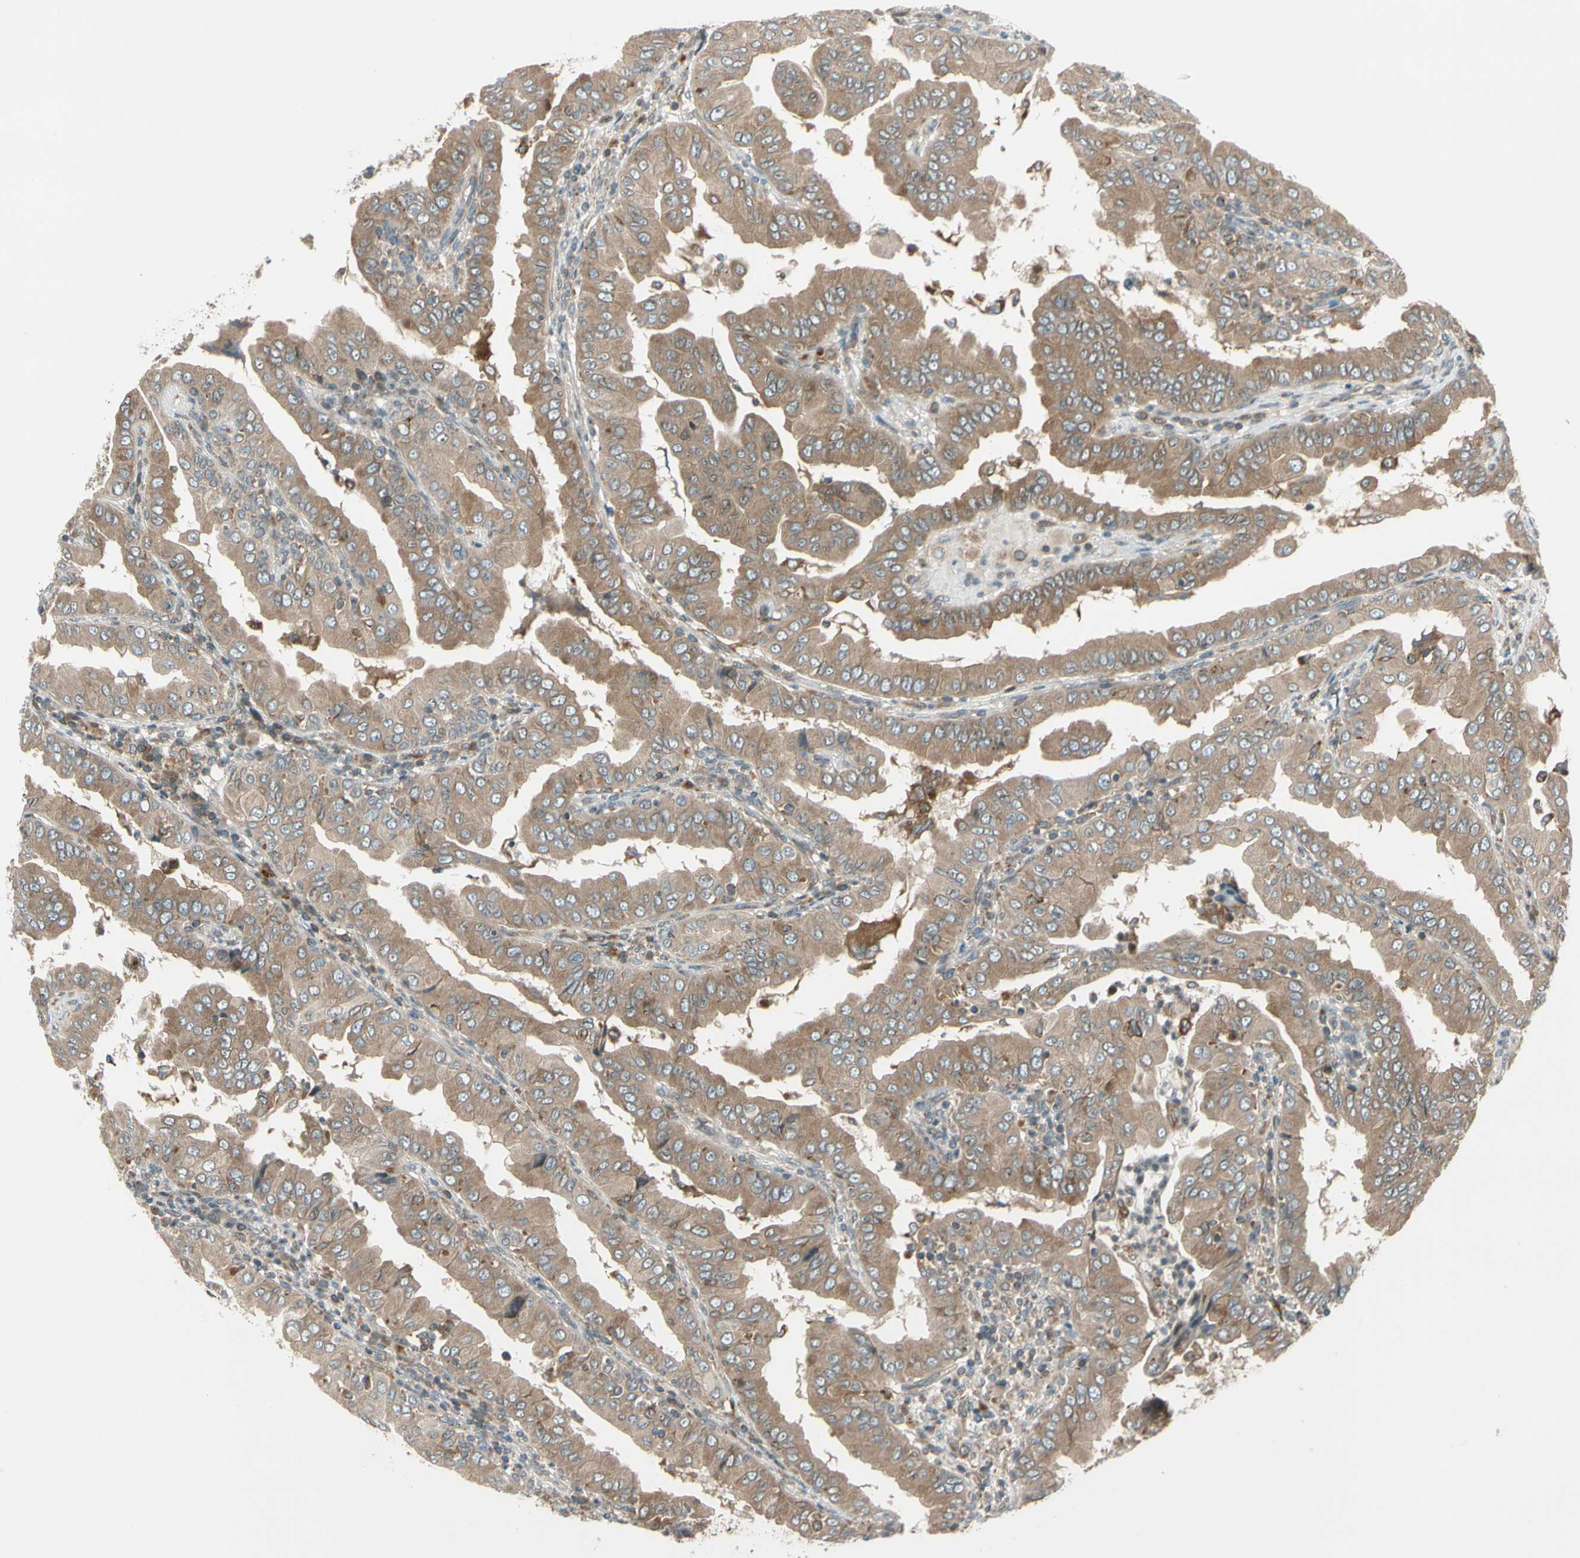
{"staining": {"intensity": "moderate", "quantity": ">75%", "location": "cytoplasmic/membranous"}, "tissue": "thyroid cancer", "cell_type": "Tumor cells", "image_type": "cancer", "snomed": [{"axis": "morphology", "description": "Papillary adenocarcinoma, NOS"}, {"axis": "topography", "description": "Thyroid gland"}], "caption": "Papillary adenocarcinoma (thyroid) stained with a brown dye exhibits moderate cytoplasmic/membranous positive expression in about >75% of tumor cells.", "gene": "TRIO", "patient": {"sex": "male", "age": 33}}